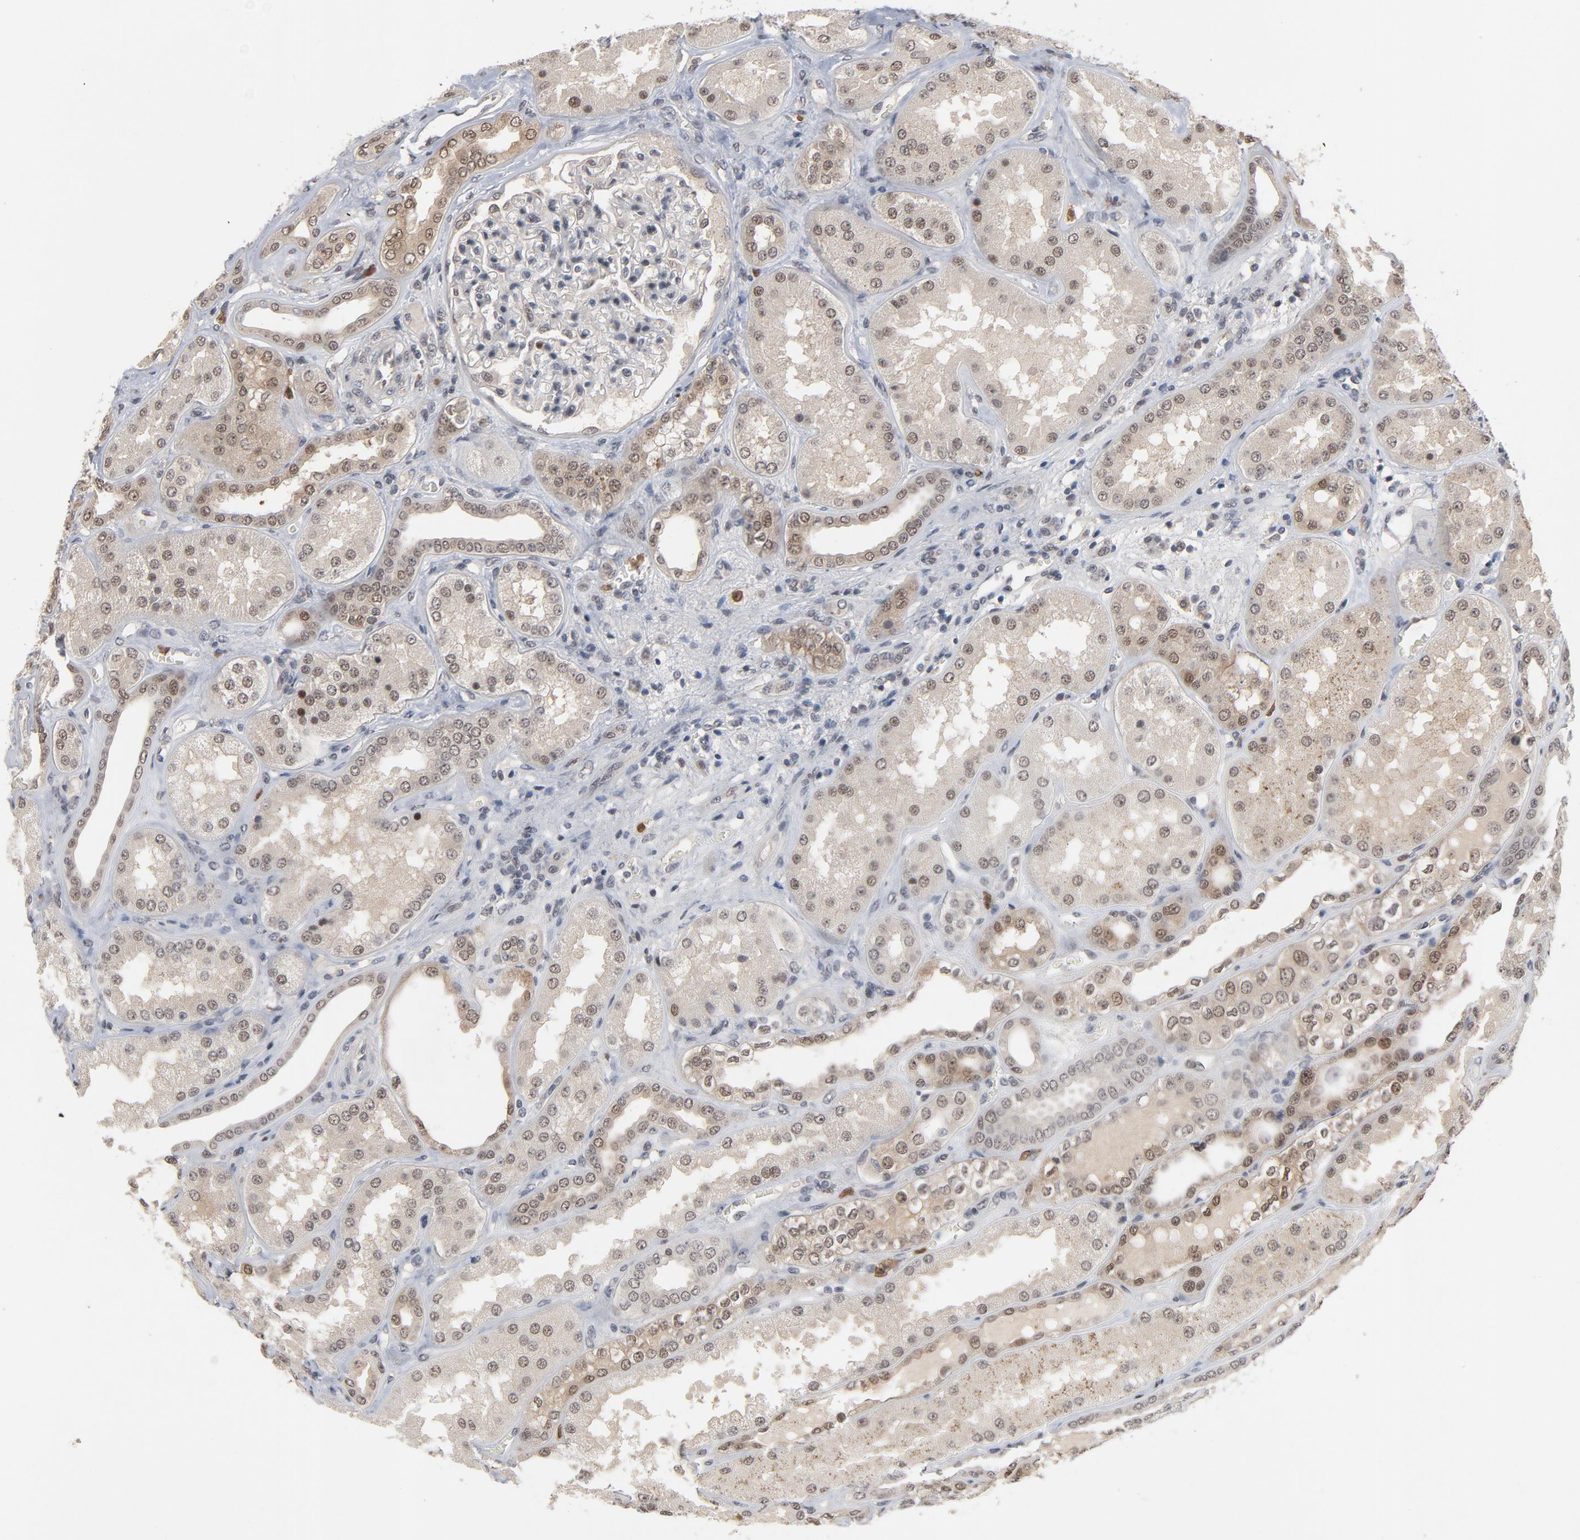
{"staining": {"intensity": "weak", "quantity": "<25%", "location": "nuclear"}, "tissue": "kidney", "cell_type": "Cells in glomeruli", "image_type": "normal", "snomed": [{"axis": "morphology", "description": "Normal tissue, NOS"}, {"axis": "topography", "description": "Kidney"}], "caption": "This micrograph is of benign kidney stained with immunohistochemistry to label a protein in brown with the nuclei are counter-stained blue. There is no expression in cells in glomeruli. The staining was performed using DAB (3,3'-diaminobenzidine) to visualize the protein expression in brown, while the nuclei were stained in blue with hematoxylin (Magnification: 20x).", "gene": "RTL5", "patient": {"sex": "female", "age": 56}}